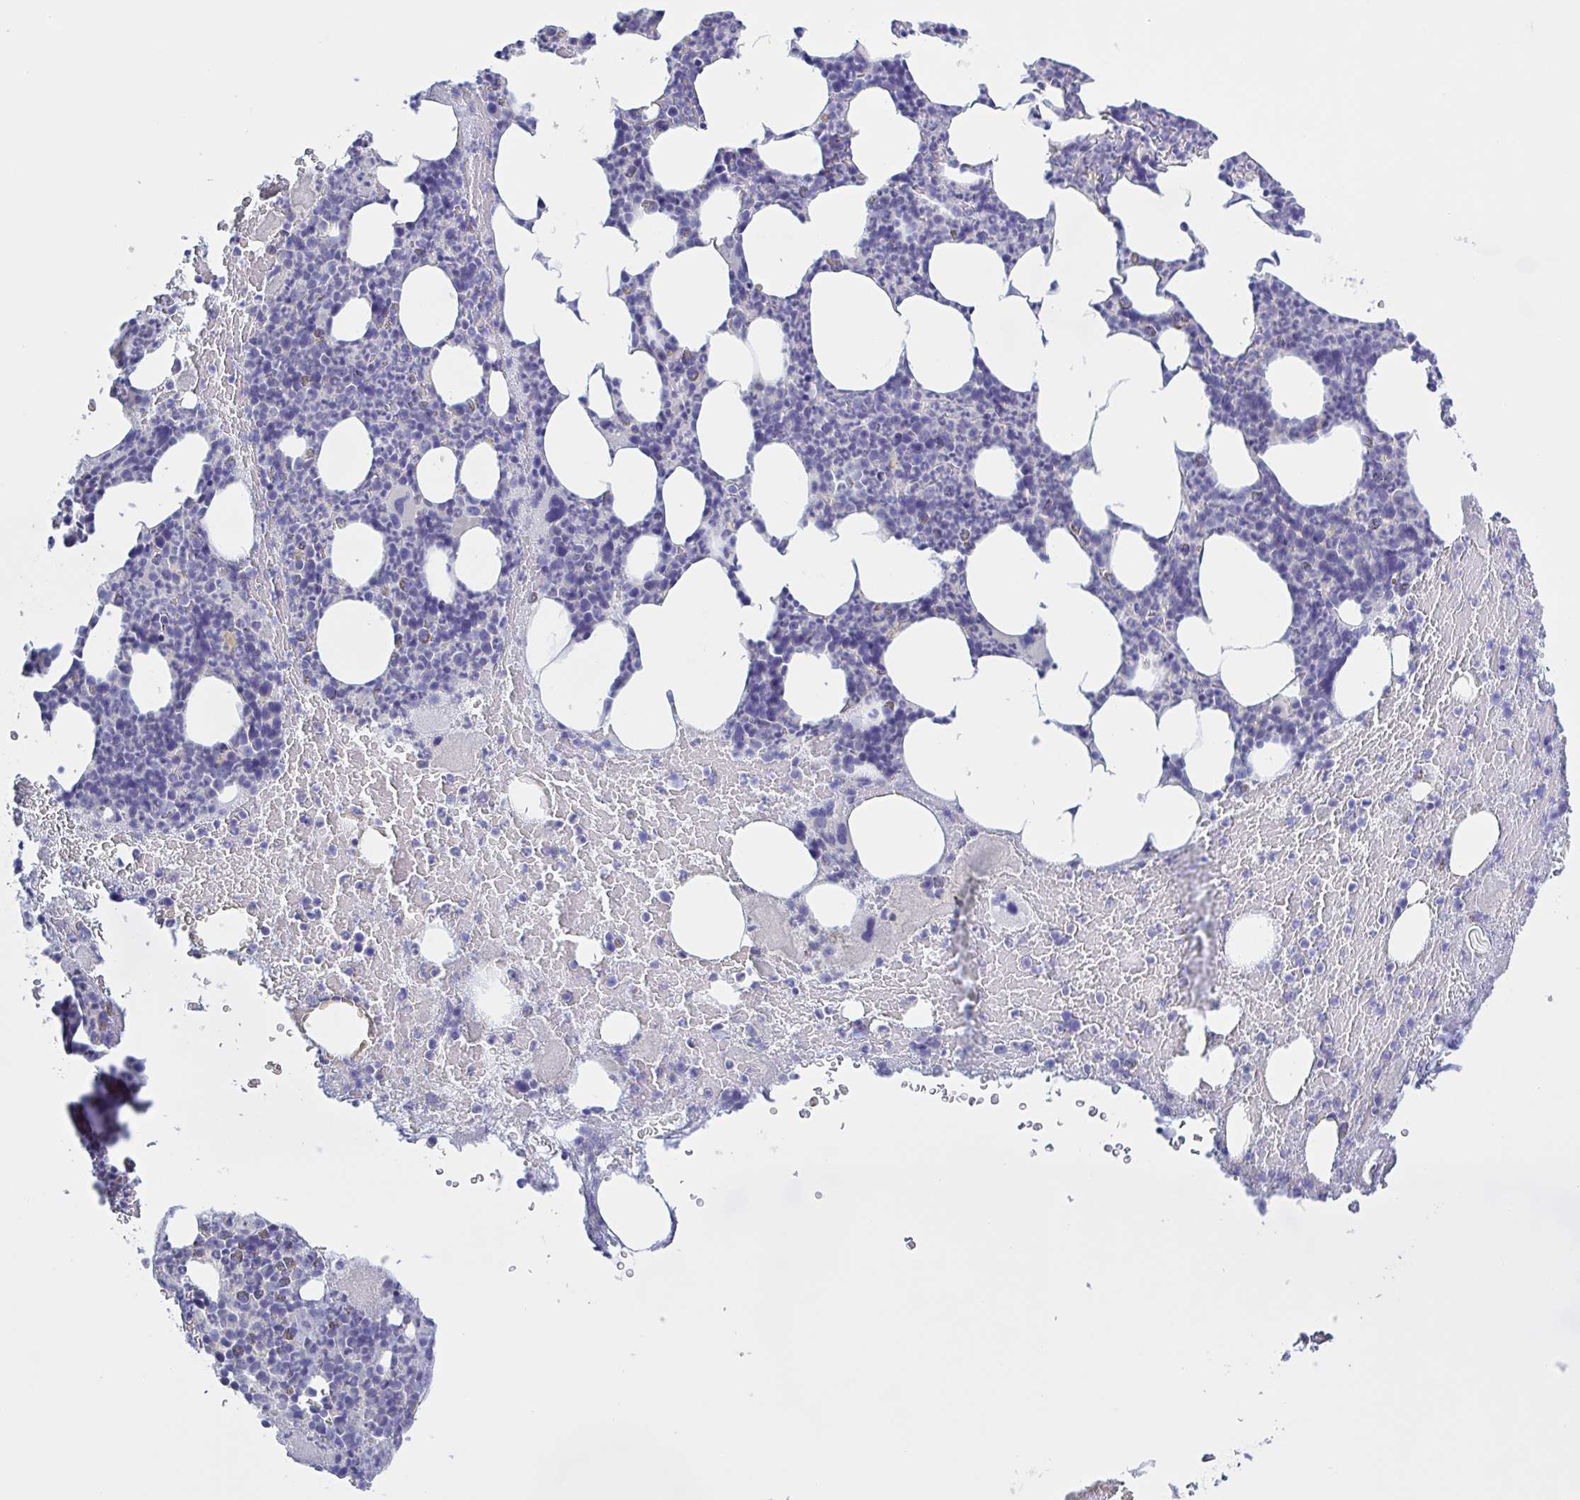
{"staining": {"intensity": "negative", "quantity": "none", "location": "none"}, "tissue": "bone marrow", "cell_type": "Hematopoietic cells", "image_type": "normal", "snomed": [{"axis": "morphology", "description": "Normal tissue, NOS"}, {"axis": "topography", "description": "Bone marrow"}], "caption": "DAB immunohistochemical staining of benign human bone marrow reveals no significant expression in hematopoietic cells.", "gene": "CHMP5", "patient": {"sex": "female", "age": 59}}